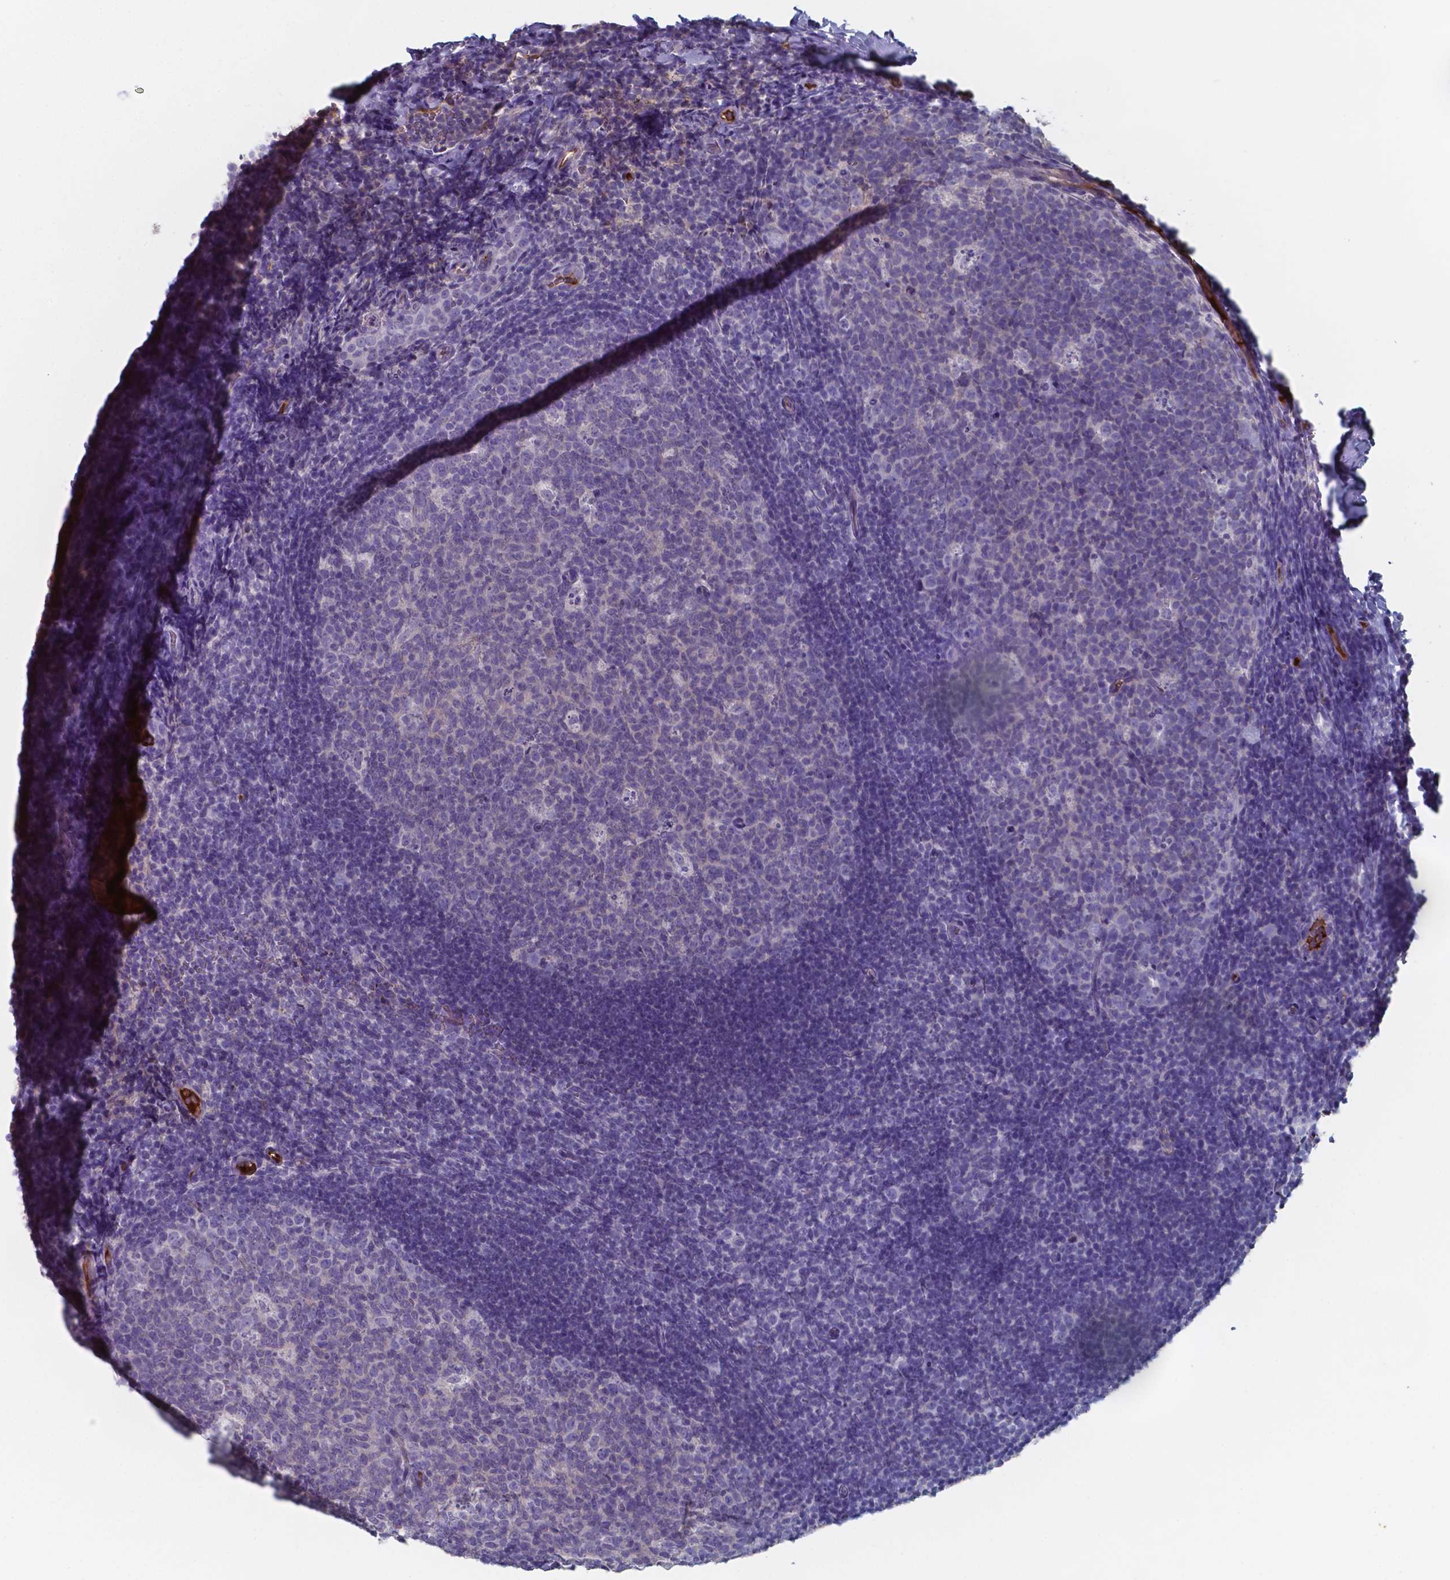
{"staining": {"intensity": "weak", "quantity": "<25%", "location": "nuclear"}, "tissue": "tonsil", "cell_type": "Germinal center cells", "image_type": "normal", "snomed": [{"axis": "morphology", "description": "Normal tissue, NOS"}, {"axis": "topography", "description": "Tonsil"}], "caption": "Histopathology image shows no significant protein positivity in germinal center cells of unremarkable tonsil.", "gene": "BTBD17", "patient": {"sex": "male", "age": 17}}